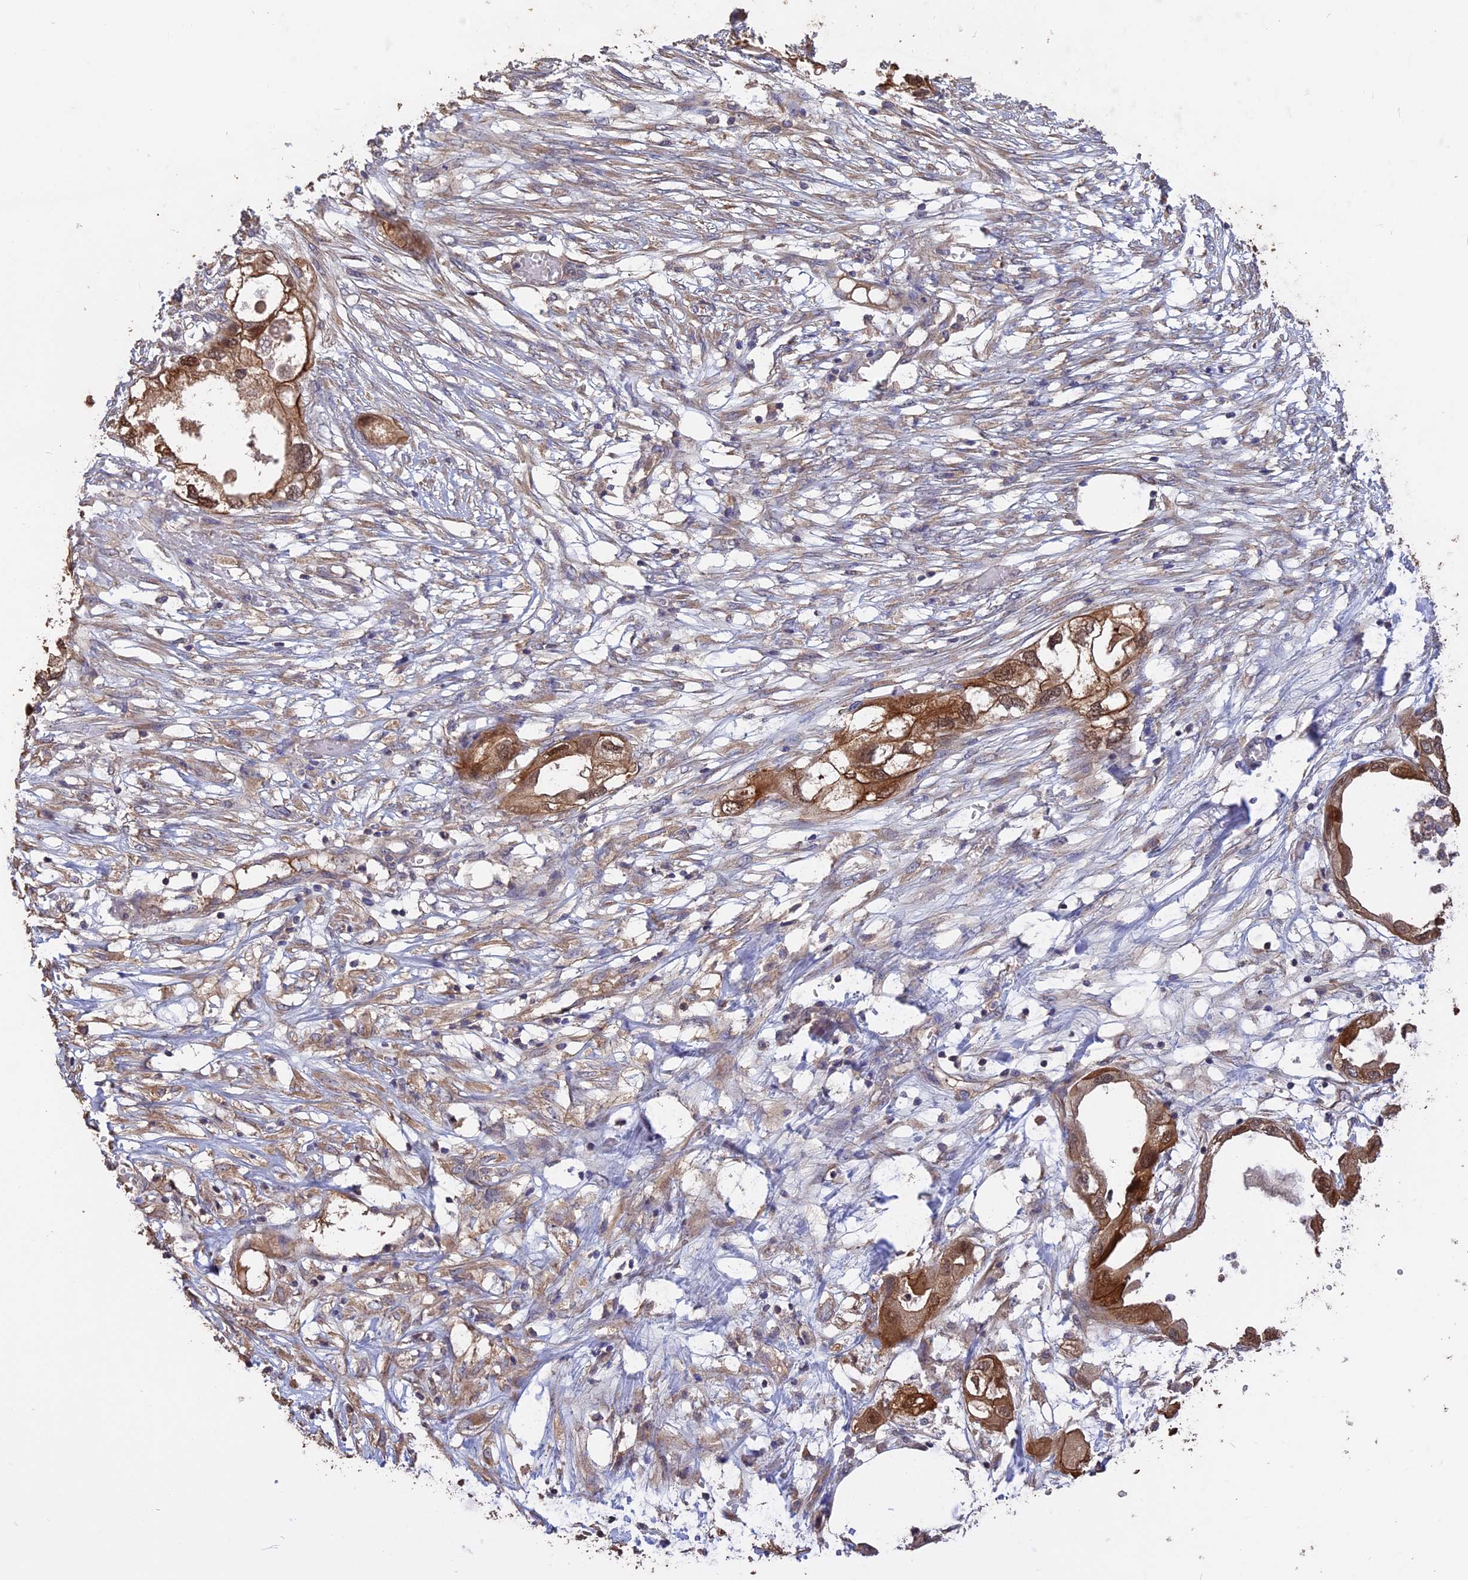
{"staining": {"intensity": "moderate", "quantity": ">75%", "location": "cytoplasmic/membranous,nuclear"}, "tissue": "endometrial cancer", "cell_type": "Tumor cells", "image_type": "cancer", "snomed": [{"axis": "morphology", "description": "Adenocarcinoma, NOS"}, {"axis": "morphology", "description": "Adenocarcinoma, metastatic, NOS"}, {"axis": "topography", "description": "Adipose tissue"}, {"axis": "topography", "description": "Endometrium"}], "caption": "Moderate cytoplasmic/membranous and nuclear protein staining is identified in approximately >75% of tumor cells in endometrial cancer.", "gene": "RASAL1", "patient": {"sex": "female", "age": 67}}